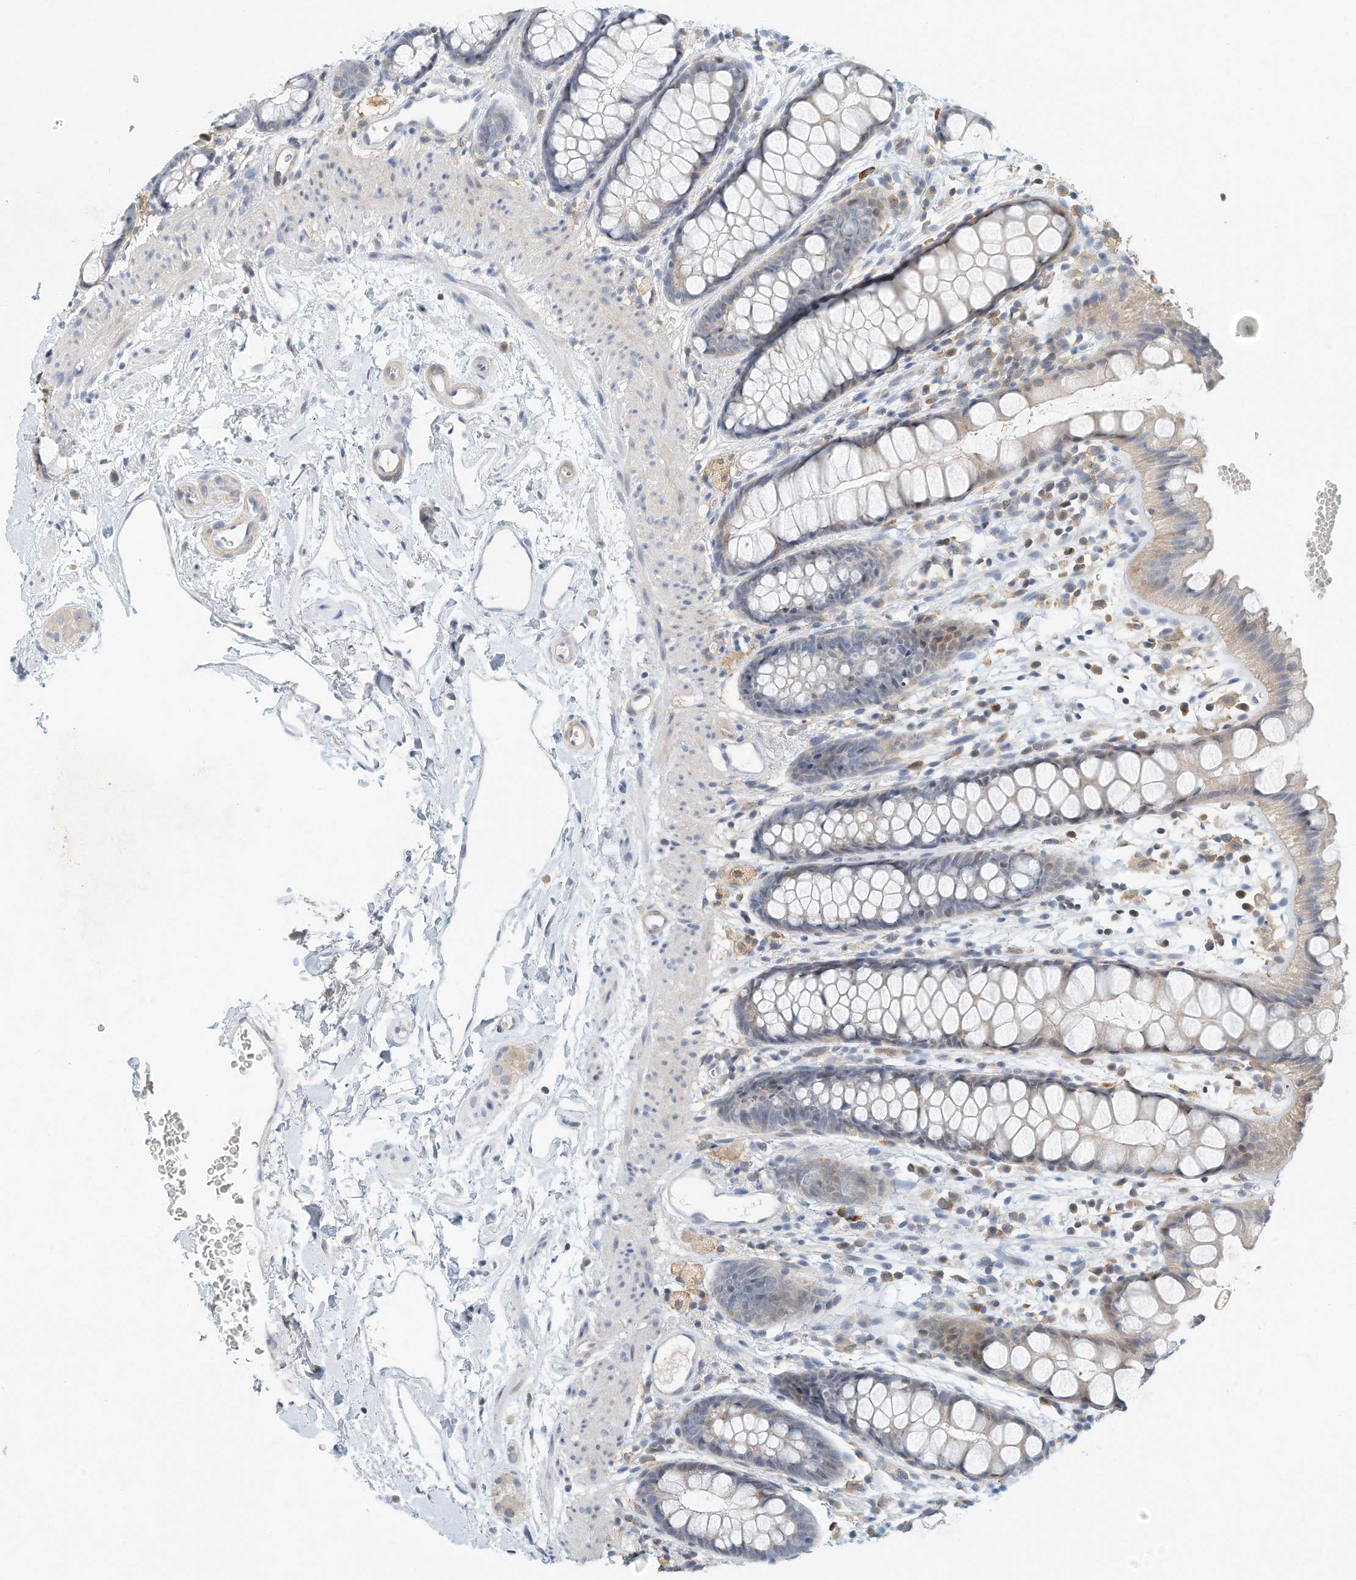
{"staining": {"intensity": "weak", "quantity": "<25%", "location": "cytoplasmic/membranous"}, "tissue": "rectum", "cell_type": "Glandular cells", "image_type": "normal", "snomed": [{"axis": "morphology", "description": "Normal tissue, NOS"}, {"axis": "topography", "description": "Rectum"}], "caption": "An immunohistochemistry photomicrograph of unremarkable rectum is shown. There is no staining in glandular cells of rectum.", "gene": "MICAL1", "patient": {"sex": "female", "age": 65}}